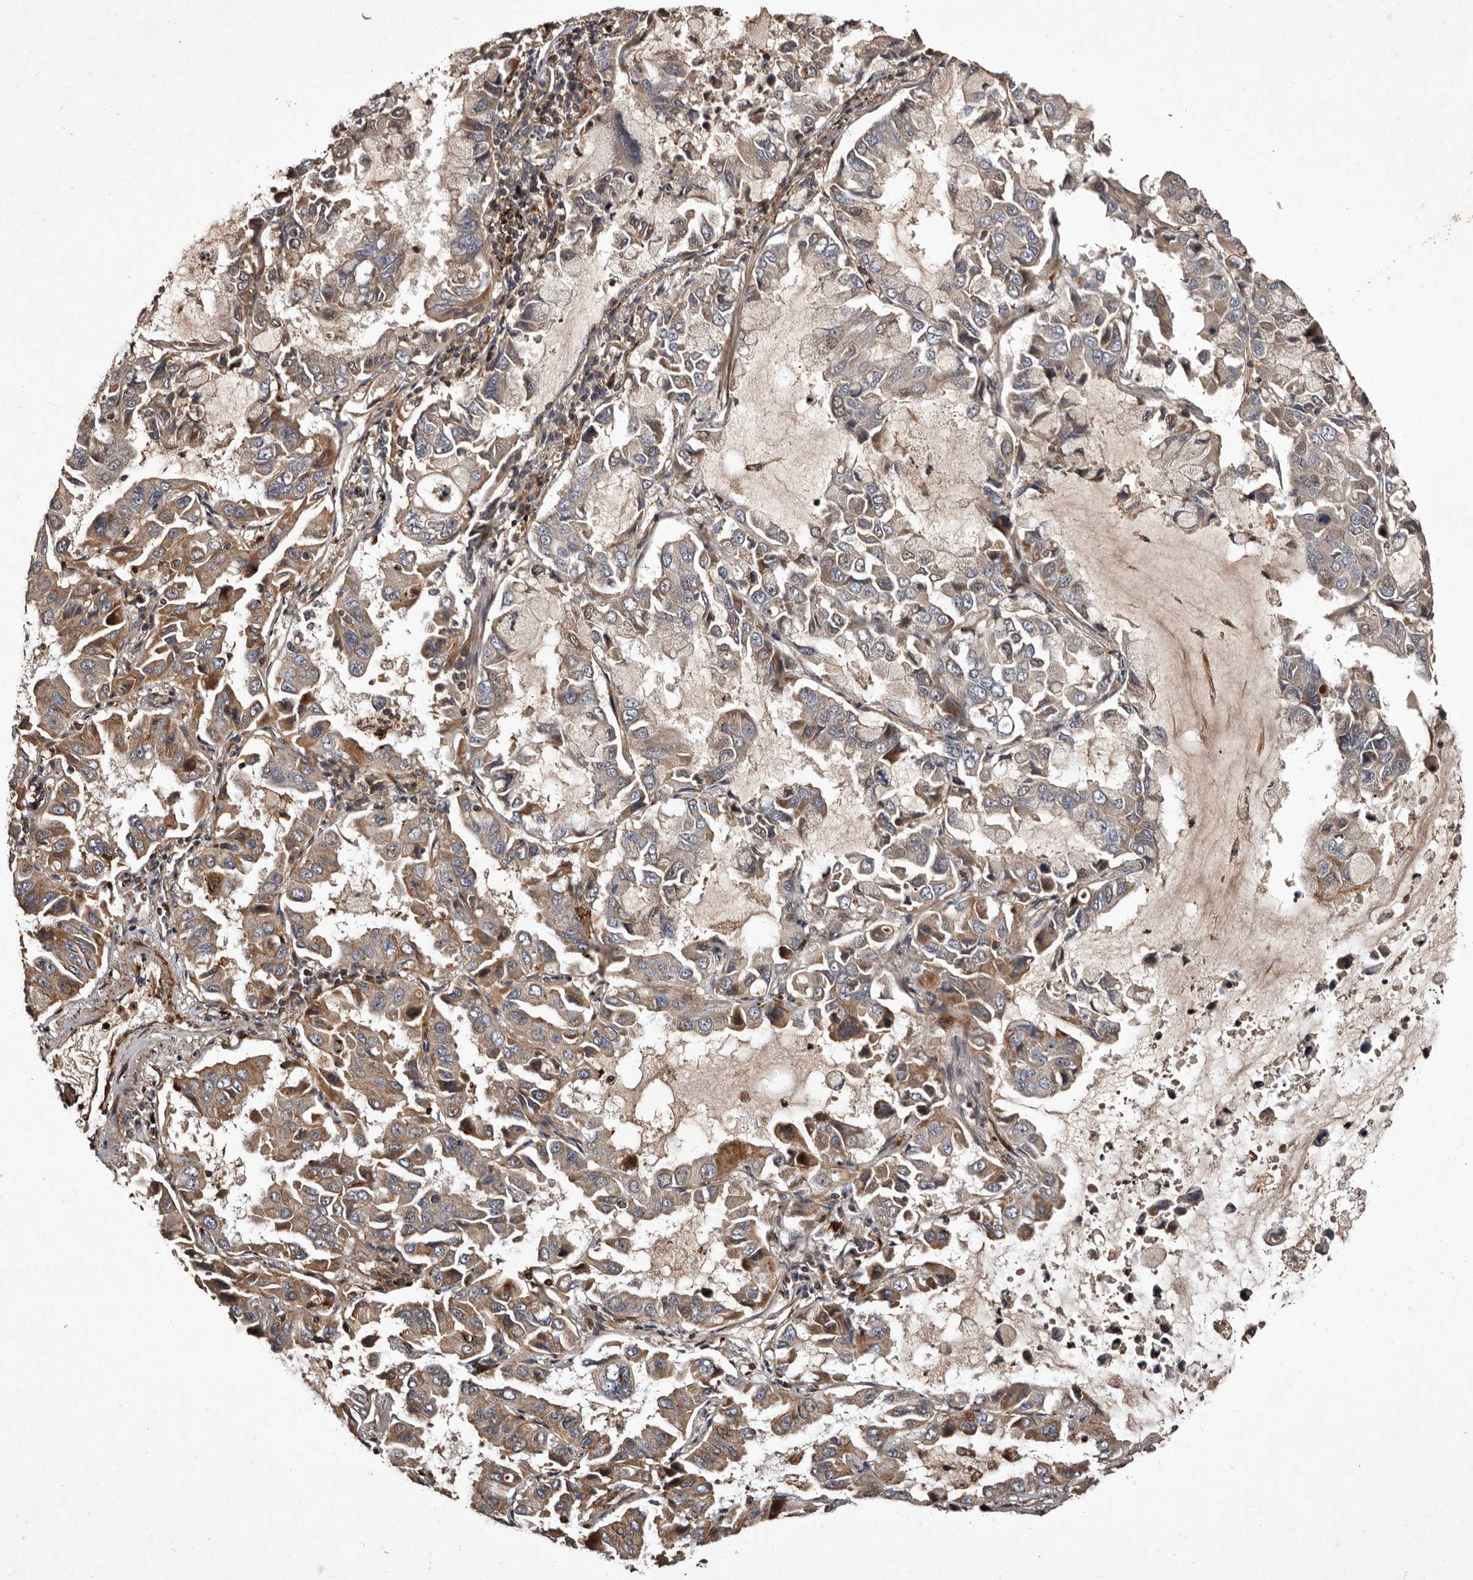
{"staining": {"intensity": "moderate", "quantity": "25%-75%", "location": "cytoplasmic/membranous"}, "tissue": "lung cancer", "cell_type": "Tumor cells", "image_type": "cancer", "snomed": [{"axis": "morphology", "description": "Adenocarcinoma, NOS"}, {"axis": "topography", "description": "Lung"}], "caption": "Immunohistochemical staining of lung cancer displays moderate cytoplasmic/membranous protein staining in approximately 25%-75% of tumor cells.", "gene": "PRKD3", "patient": {"sex": "male", "age": 64}}